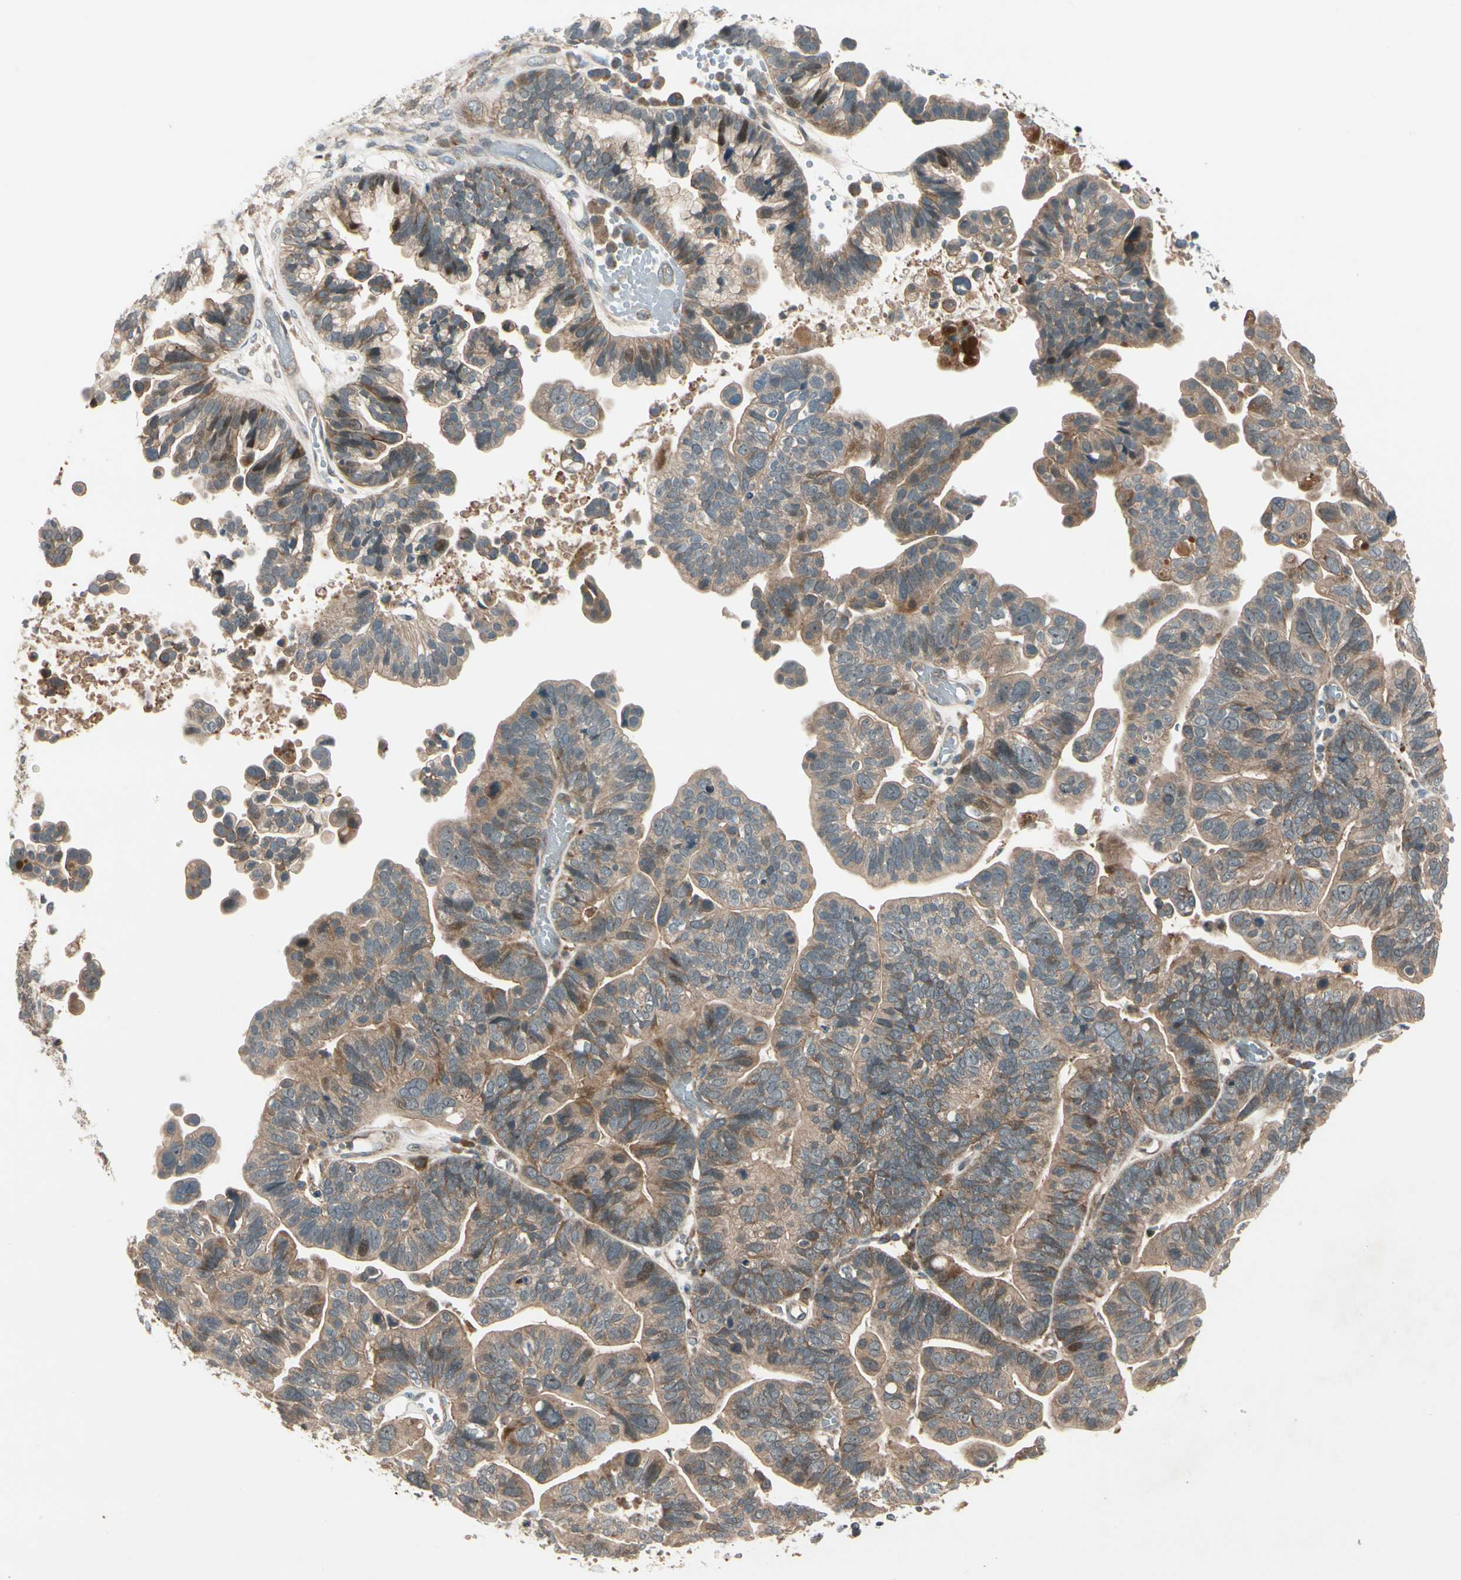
{"staining": {"intensity": "weak", "quantity": ">75%", "location": "cytoplasmic/membranous"}, "tissue": "ovarian cancer", "cell_type": "Tumor cells", "image_type": "cancer", "snomed": [{"axis": "morphology", "description": "Cystadenocarcinoma, serous, NOS"}, {"axis": "topography", "description": "Ovary"}], "caption": "Tumor cells display weak cytoplasmic/membranous positivity in approximately >75% of cells in ovarian cancer (serous cystadenocarcinoma). The staining was performed using DAB (3,3'-diaminobenzidine), with brown indicating positive protein expression. Nuclei are stained blue with hematoxylin.", "gene": "ACVR1C", "patient": {"sex": "female", "age": 56}}